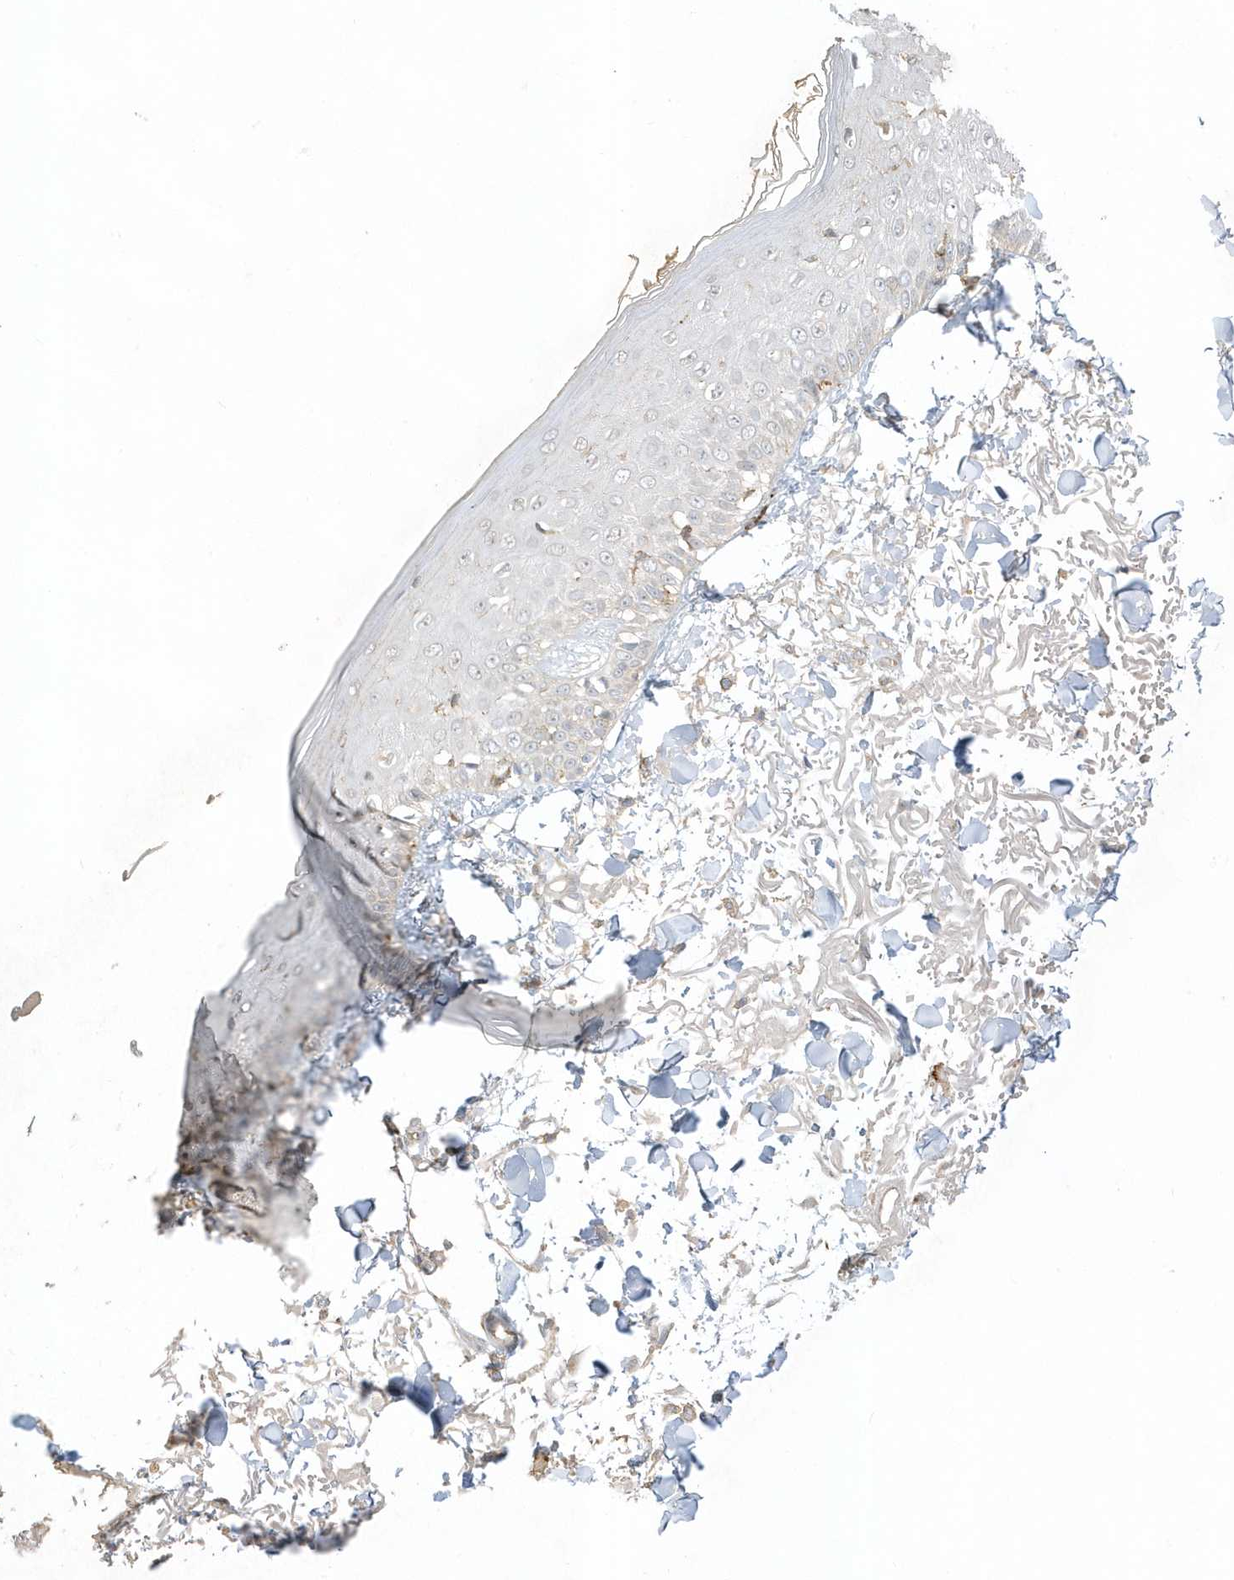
{"staining": {"intensity": "negative", "quantity": "none", "location": "none"}, "tissue": "skin", "cell_type": "Fibroblasts", "image_type": "normal", "snomed": [{"axis": "morphology", "description": "Normal tissue, NOS"}, {"axis": "morphology", "description": "Squamous cell carcinoma, NOS"}, {"axis": "topography", "description": "Skin"}, {"axis": "topography", "description": "Peripheral nerve tissue"}], "caption": "Protein analysis of benign skin displays no significant staining in fibroblasts.", "gene": "ZBTB8A", "patient": {"sex": "male", "age": 83}}